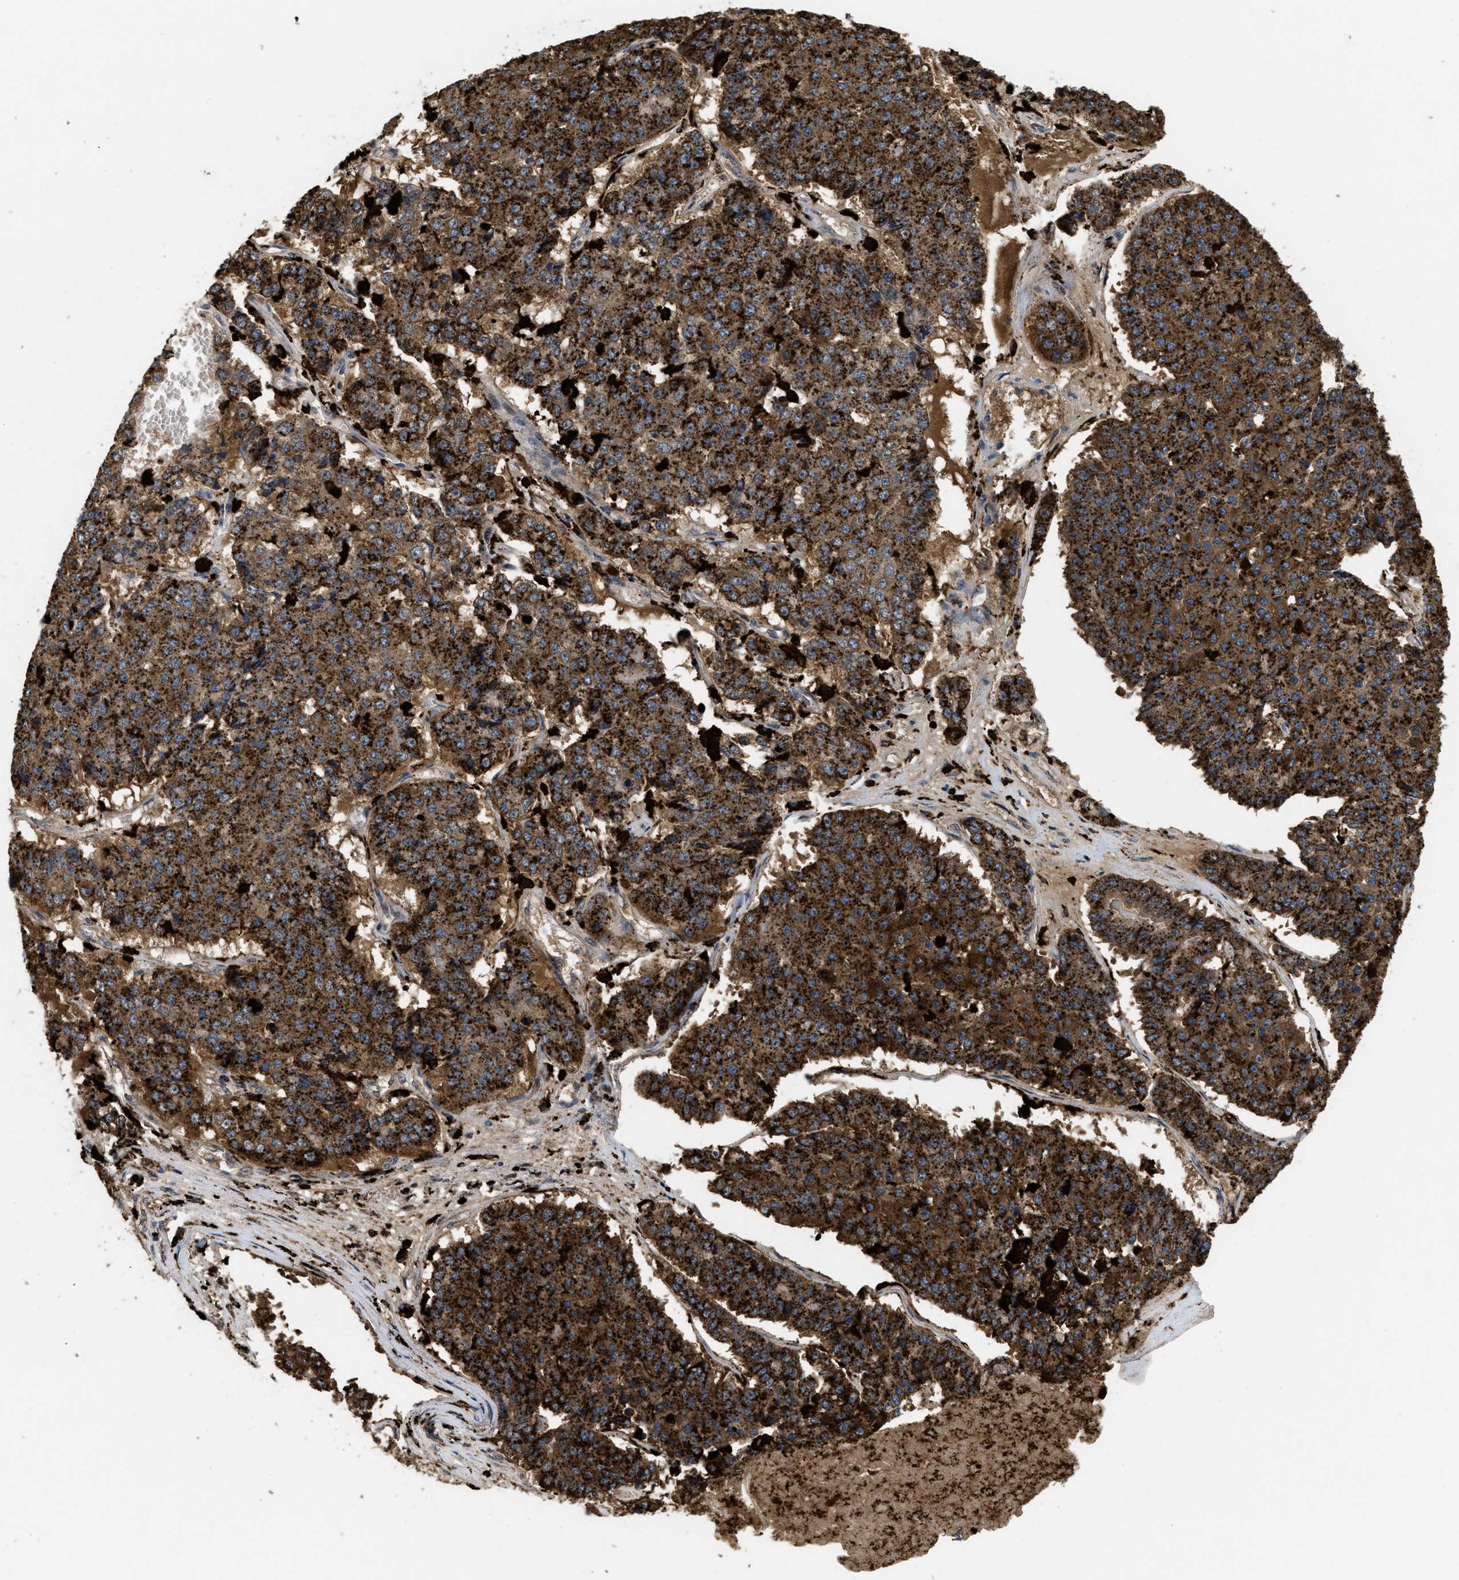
{"staining": {"intensity": "strong", "quantity": ">75%", "location": "cytoplasmic/membranous"}, "tissue": "pancreatic cancer", "cell_type": "Tumor cells", "image_type": "cancer", "snomed": [{"axis": "morphology", "description": "Adenocarcinoma, NOS"}, {"axis": "topography", "description": "Pancreas"}], "caption": "Immunohistochemical staining of human pancreatic cancer shows high levels of strong cytoplasmic/membranous protein expression in approximately >75% of tumor cells.", "gene": "BMPR2", "patient": {"sex": "male", "age": 50}}